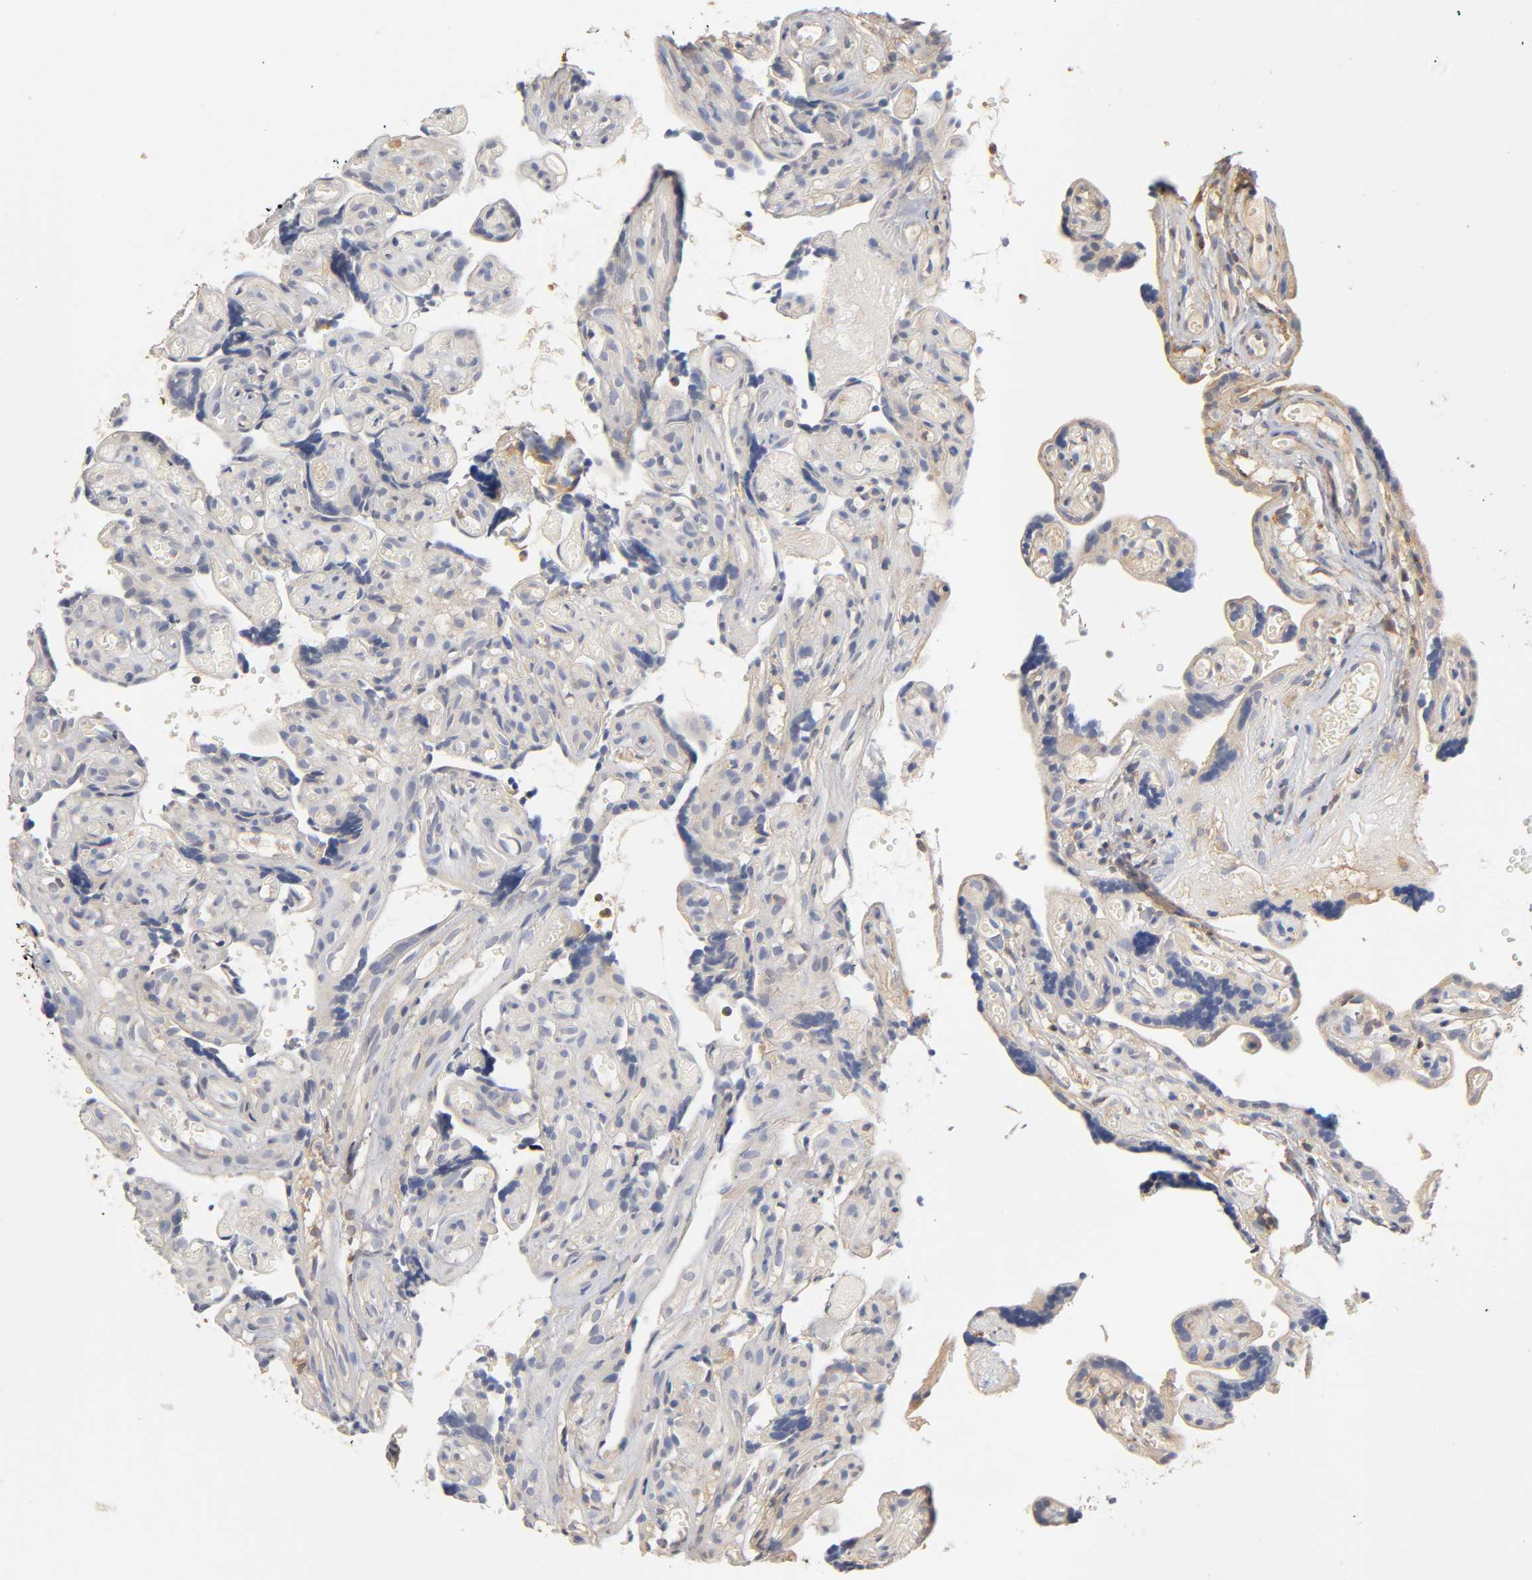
{"staining": {"intensity": "weak", "quantity": ">75%", "location": "cytoplasmic/membranous"}, "tissue": "placenta", "cell_type": "Decidual cells", "image_type": "normal", "snomed": [{"axis": "morphology", "description": "Normal tissue, NOS"}, {"axis": "topography", "description": "Placenta"}], "caption": "Immunohistochemistry photomicrograph of normal human placenta stained for a protein (brown), which demonstrates low levels of weak cytoplasmic/membranous positivity in about >75% of decidual cells.", "gene": "RHOA", "patient": {"sex": "female", "age": 30}}